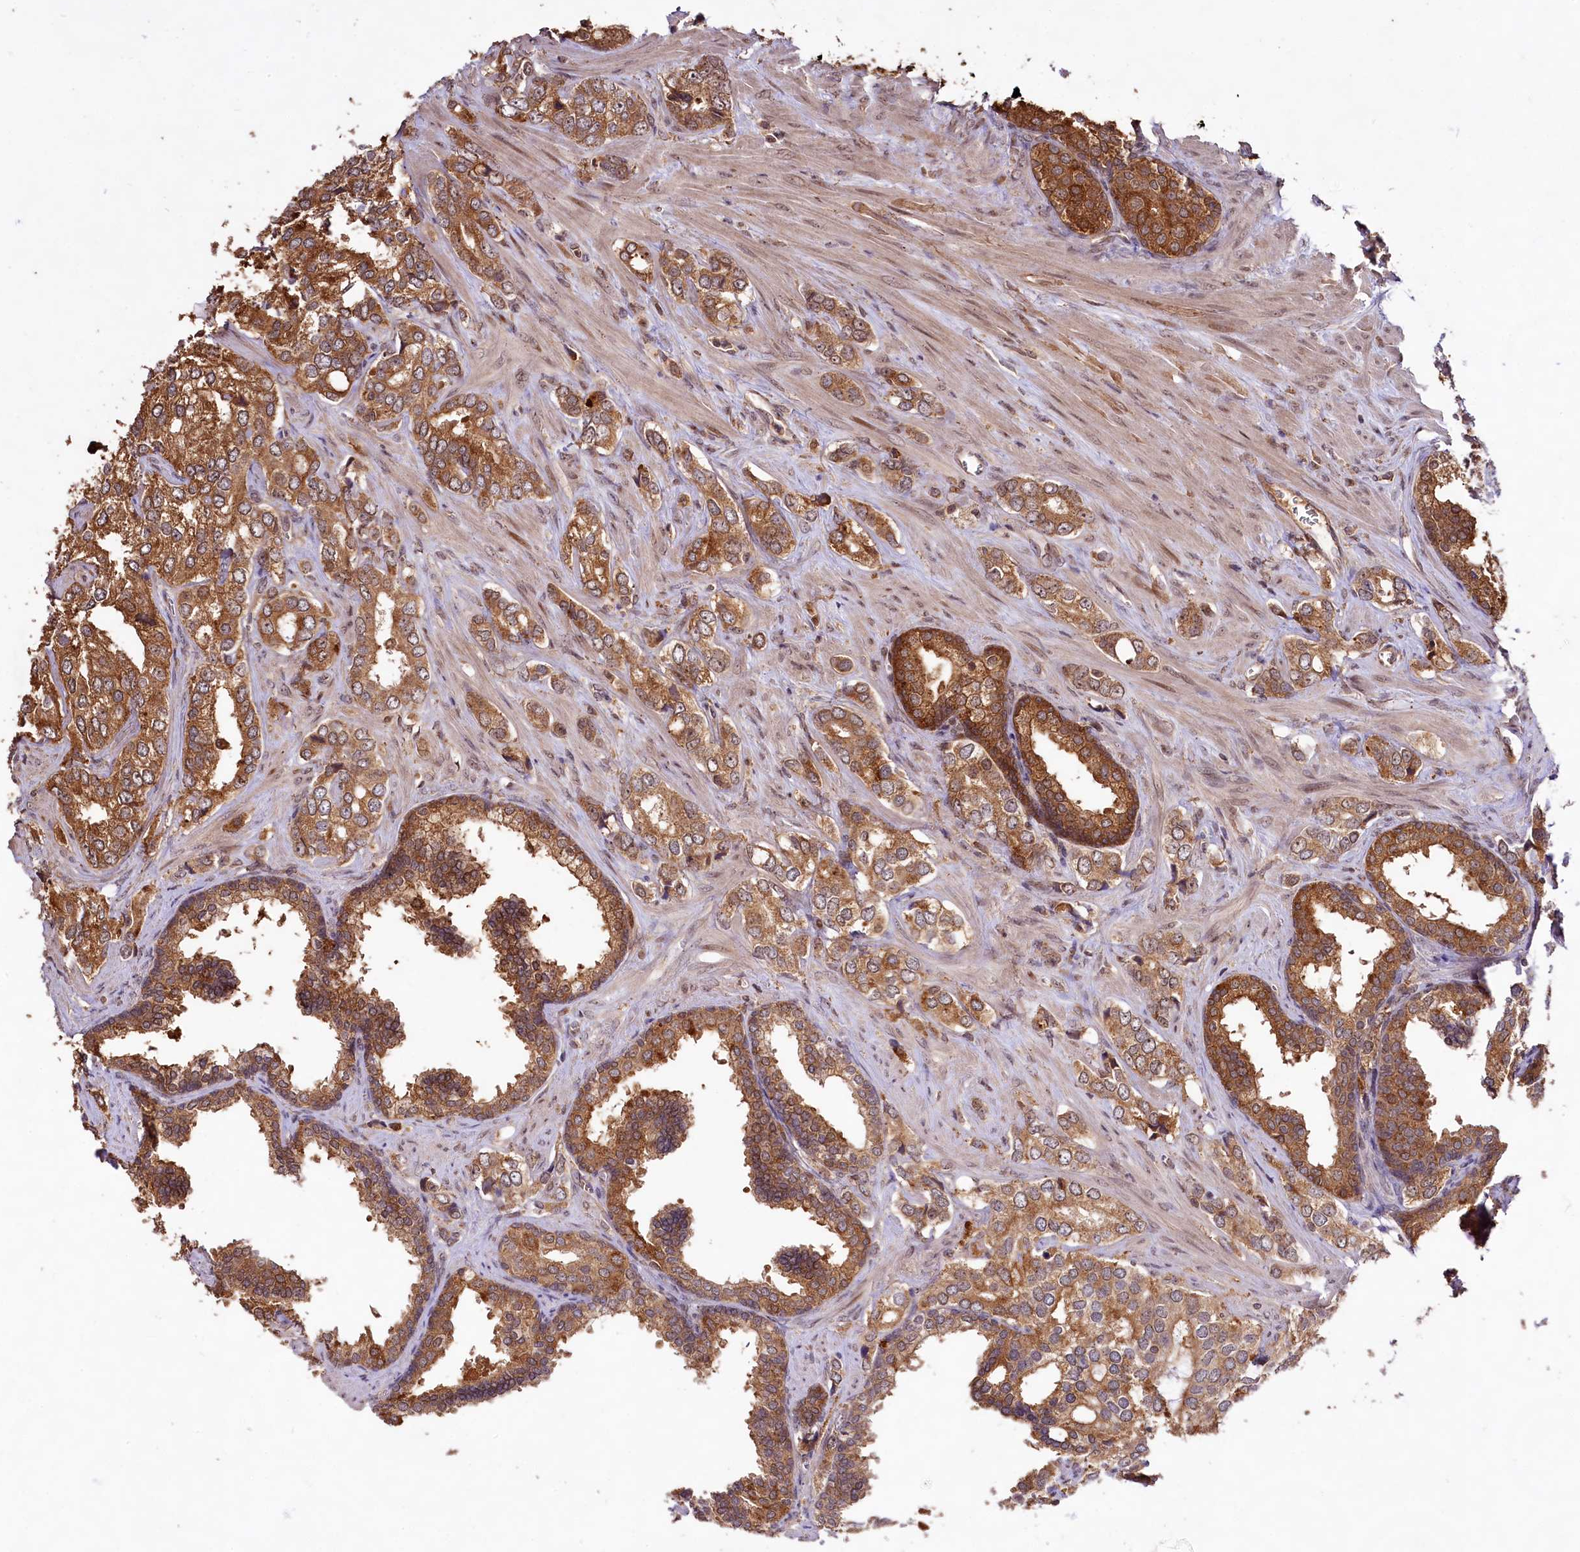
{"staining": {"intensity": "moderate", "quantity": ">75%", "location": "cytoplasmic/membranous,nuclear"}, "tissue": "prostate cancer", "cell_type": "Tumor cells", "image_type": "cancer", "snomed": [{"axis": "morphology", "description": "Adenocarcinoma, High grade"}, {"axis": "topography", "description": "Prostate"}], "caption": "High-grade adenocarcinoma (prostate) was stained to show a protein in brown. There is medium levels of moderate cytoplasmic/membranous and nuclear expression in about >75% of tumor cells.", "gene": "RRP8", "patient": {"sex": "male", "age": 66}}